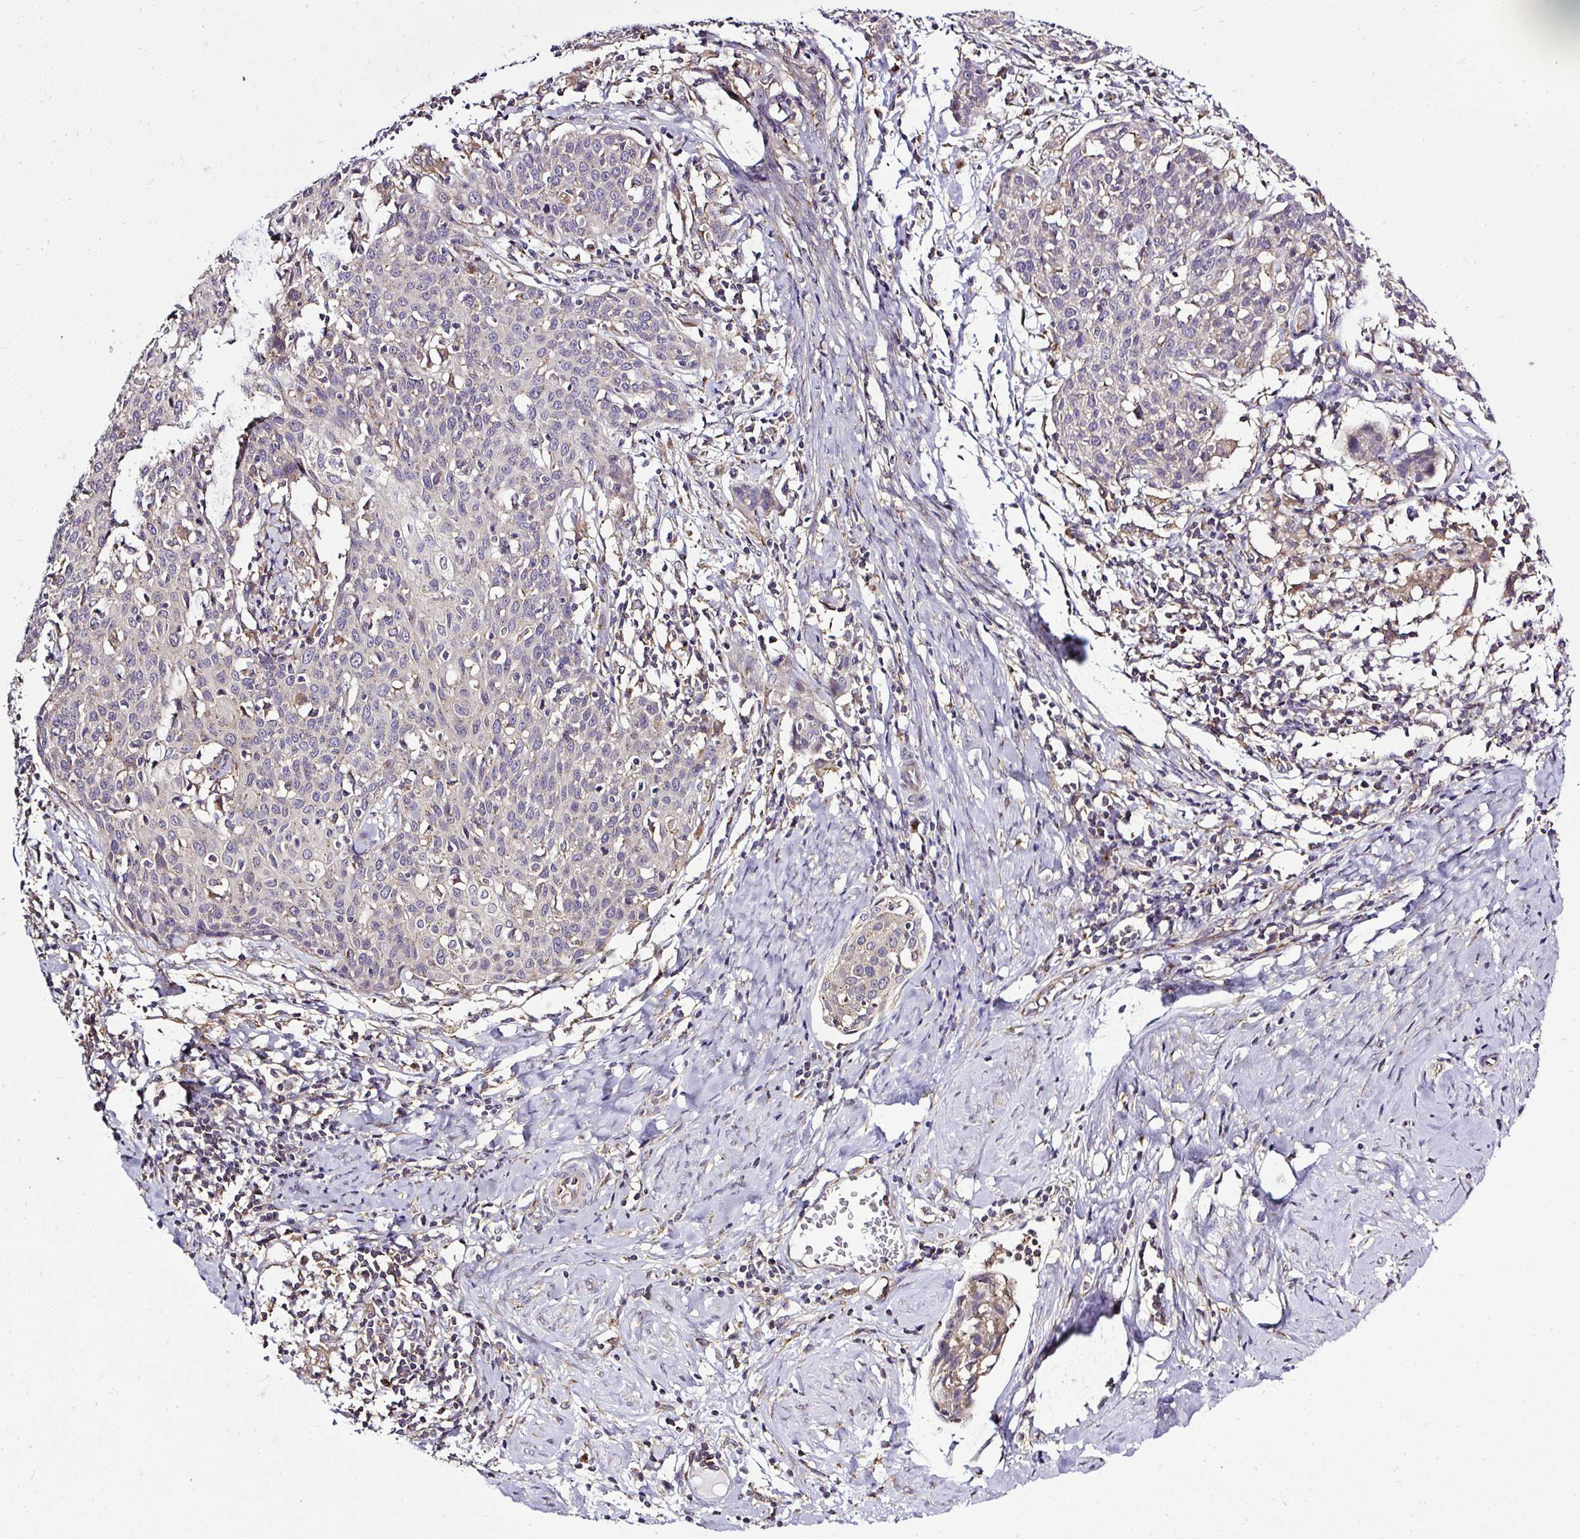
{"staining": {"intensity": "negative", "quantity": "none", "location": "none"}, "tissue": "cervical cancer", "cell_type": "Tumor cells", "image_type": "cancer", "snomed": [{"axis": "morphology", "description": "Squamous cell carcinoma, NOS"}, {"axis": "topography", "description": "Cervix"}], "caption": "Histopathology image shows no protein staining in tumor cells of cervical cancer (squamous cell carcinoma) tissue.", "gene": "SMC4", "patient": {"sex": "female", "age": 38}}